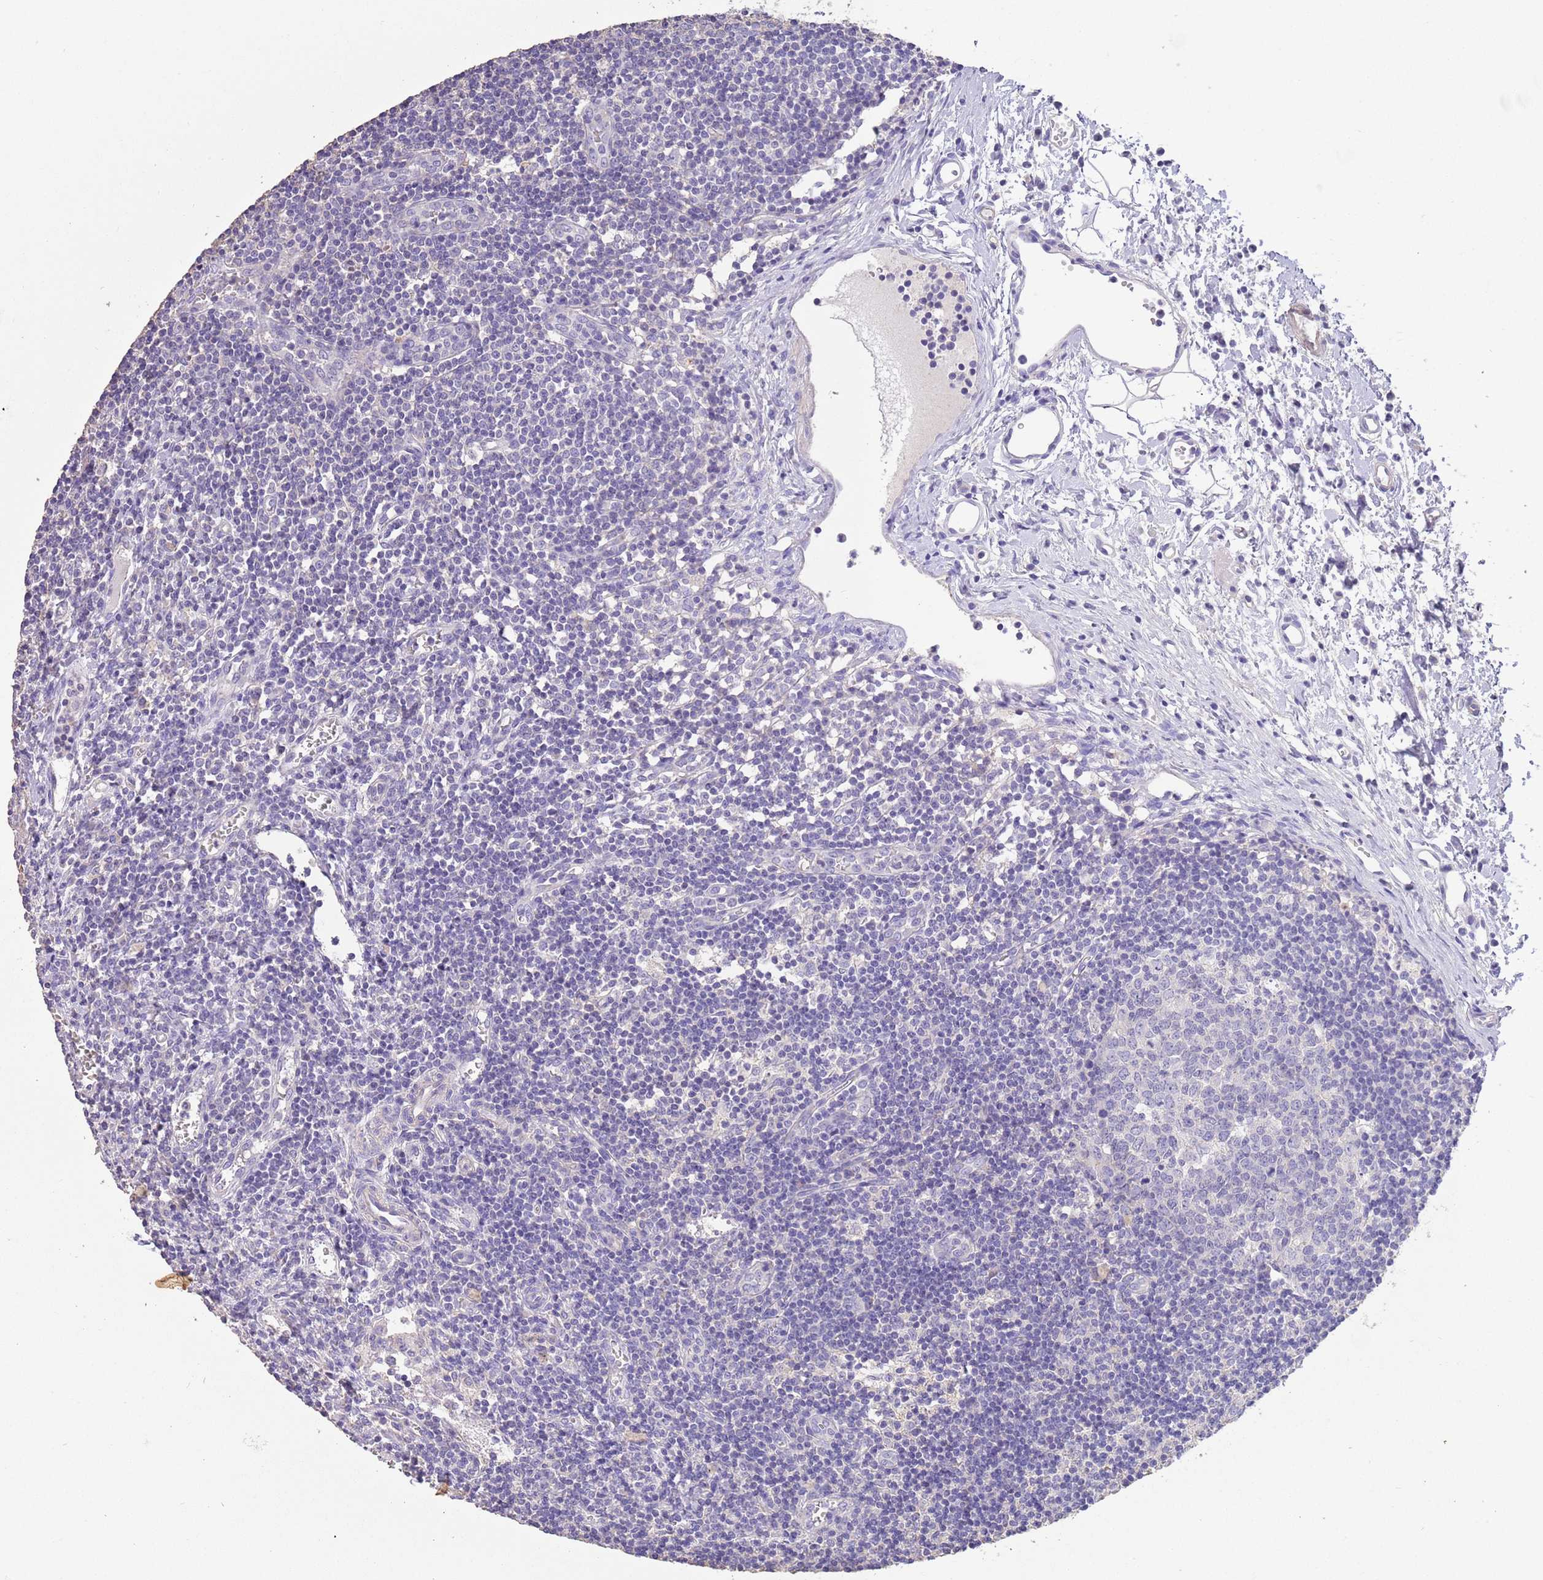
{"staining": {"intensity": "negative", "quantity": "none", "location": "none"}, "tissue": "lymph node", "cell_type": "Germinal center cells", "image_type": "normal", "snomed": [{"axis": "morphology", "description": "Normal tissue, NOS"}, {"axis": "topography", "description": "Lymph node"}], "caption": "Immunohistochemistry (IHC) histopathology image of normal lymph node stained for a protein (brown), which displays no staining in germinal center cells. Nuclei are stained in blue.", "gene": "SFTPA1", "patient": {"sex": "female", "age": 37}}